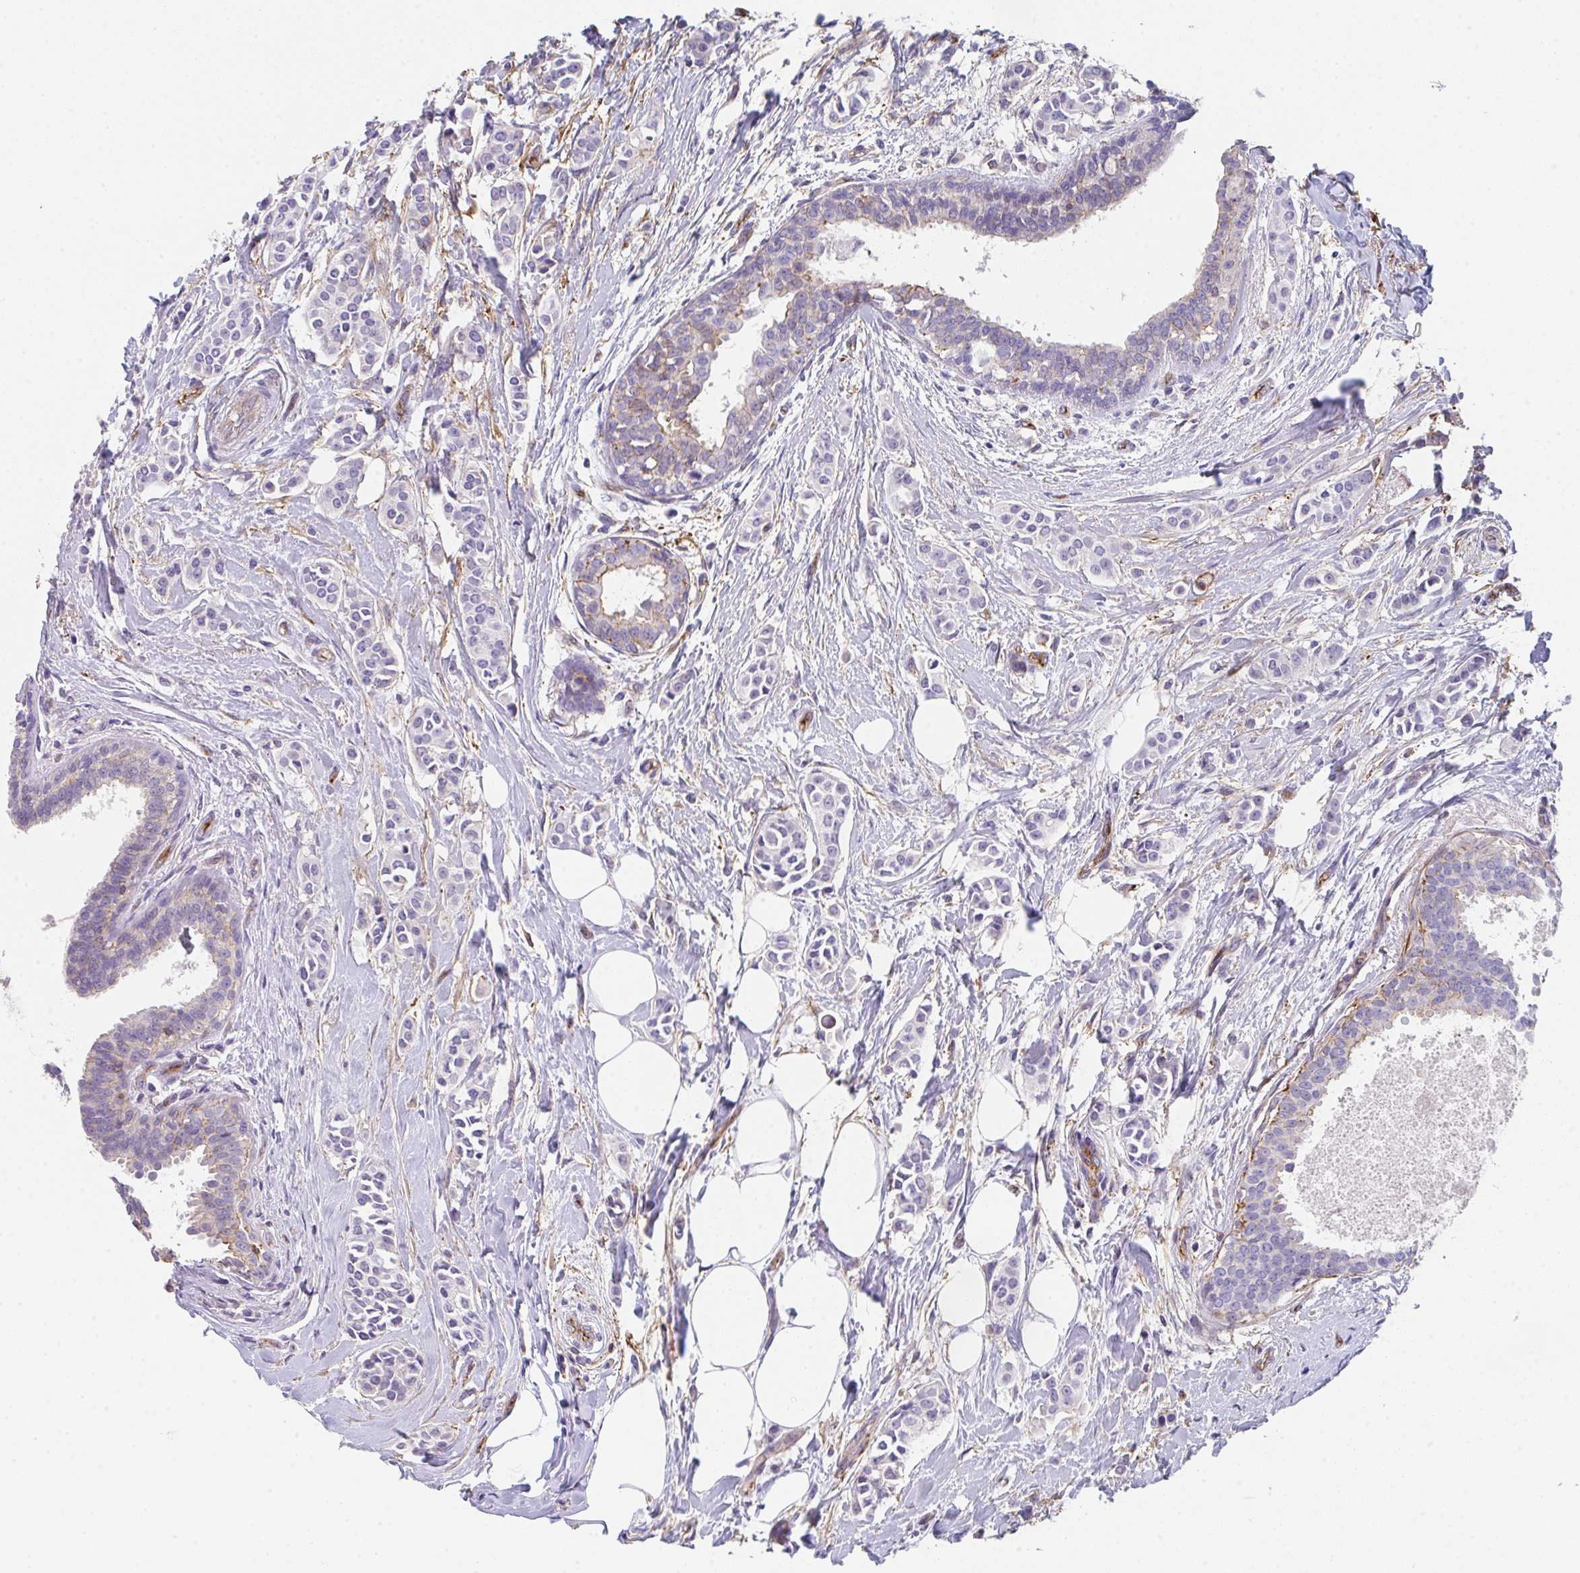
{"staining": {"intensity": "negative", "quantity": "none", "location": "none"}, "tissue": "breast cancer", "cell_type": "Tumor cells", "image_type": "cancer", "snomed": [{"axis": "morphology", "description": "Duct carcinoma"}, {"axis": "topography", "description": "Breast"}], "caption": "Immunohistochemistry (IHC) of breast cancer displays no staining in tumor cells.", "gene": "DBN1", "patient": {"sex": "female", "age": 64}}